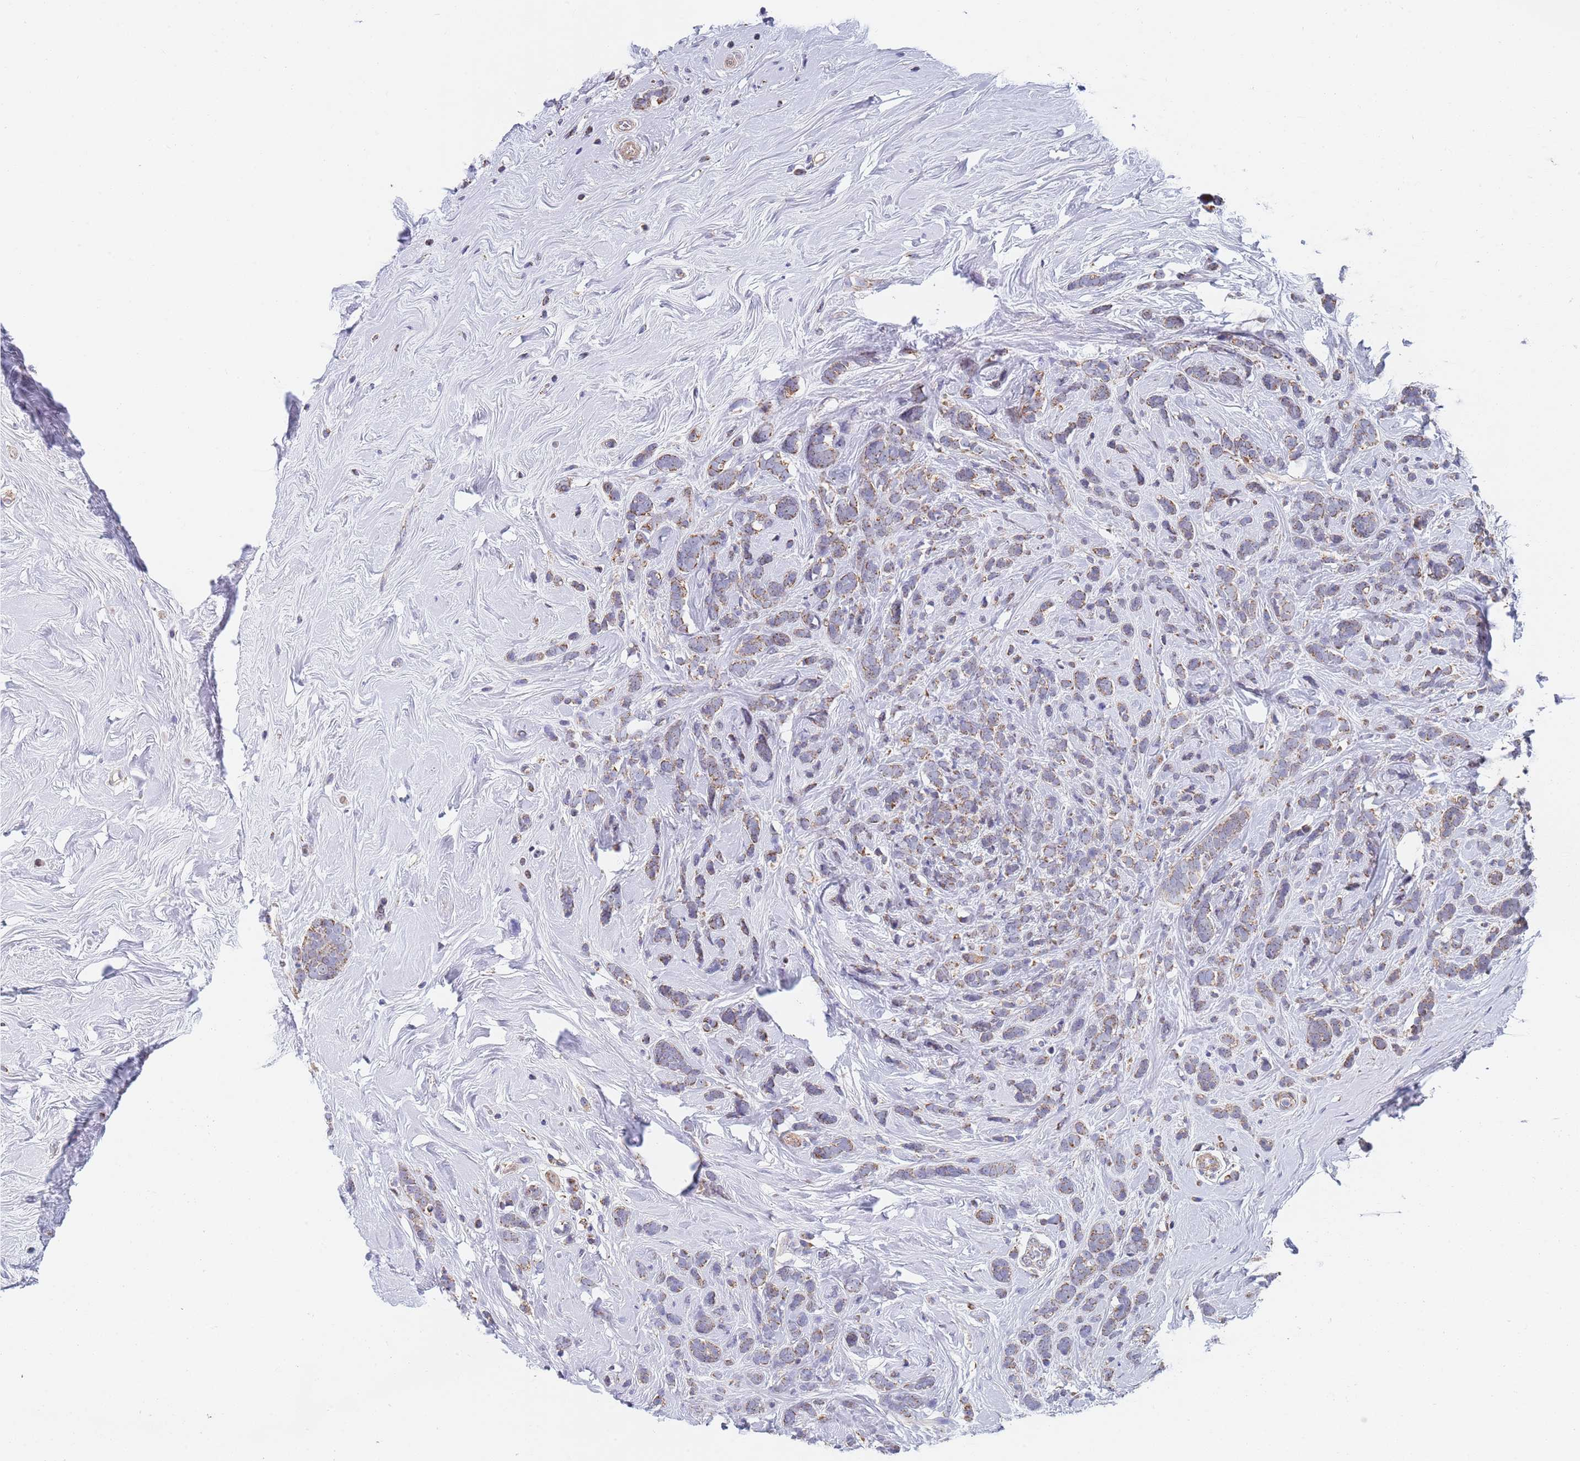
{"staining": {"intensity": "moderate", "quantity": ">75%", "location": "cytoplasmic/membranous"}, "tissue": "breast cancer", "cell_type": "Tumor cells", "image_type": "cancer", "snomed": [{"axis": "morphology", "description": "Lobular carcinoma"}, {"axis": "topography", "description": "Breast"}], "caption": "Immunohistochemical staining of breast cancer displays moderate cytoplasmic/membranous protein expression in about >75% of tumor cells.", "gene": "PWWP3A", "patient": {"sex": "female", "age": 58}}